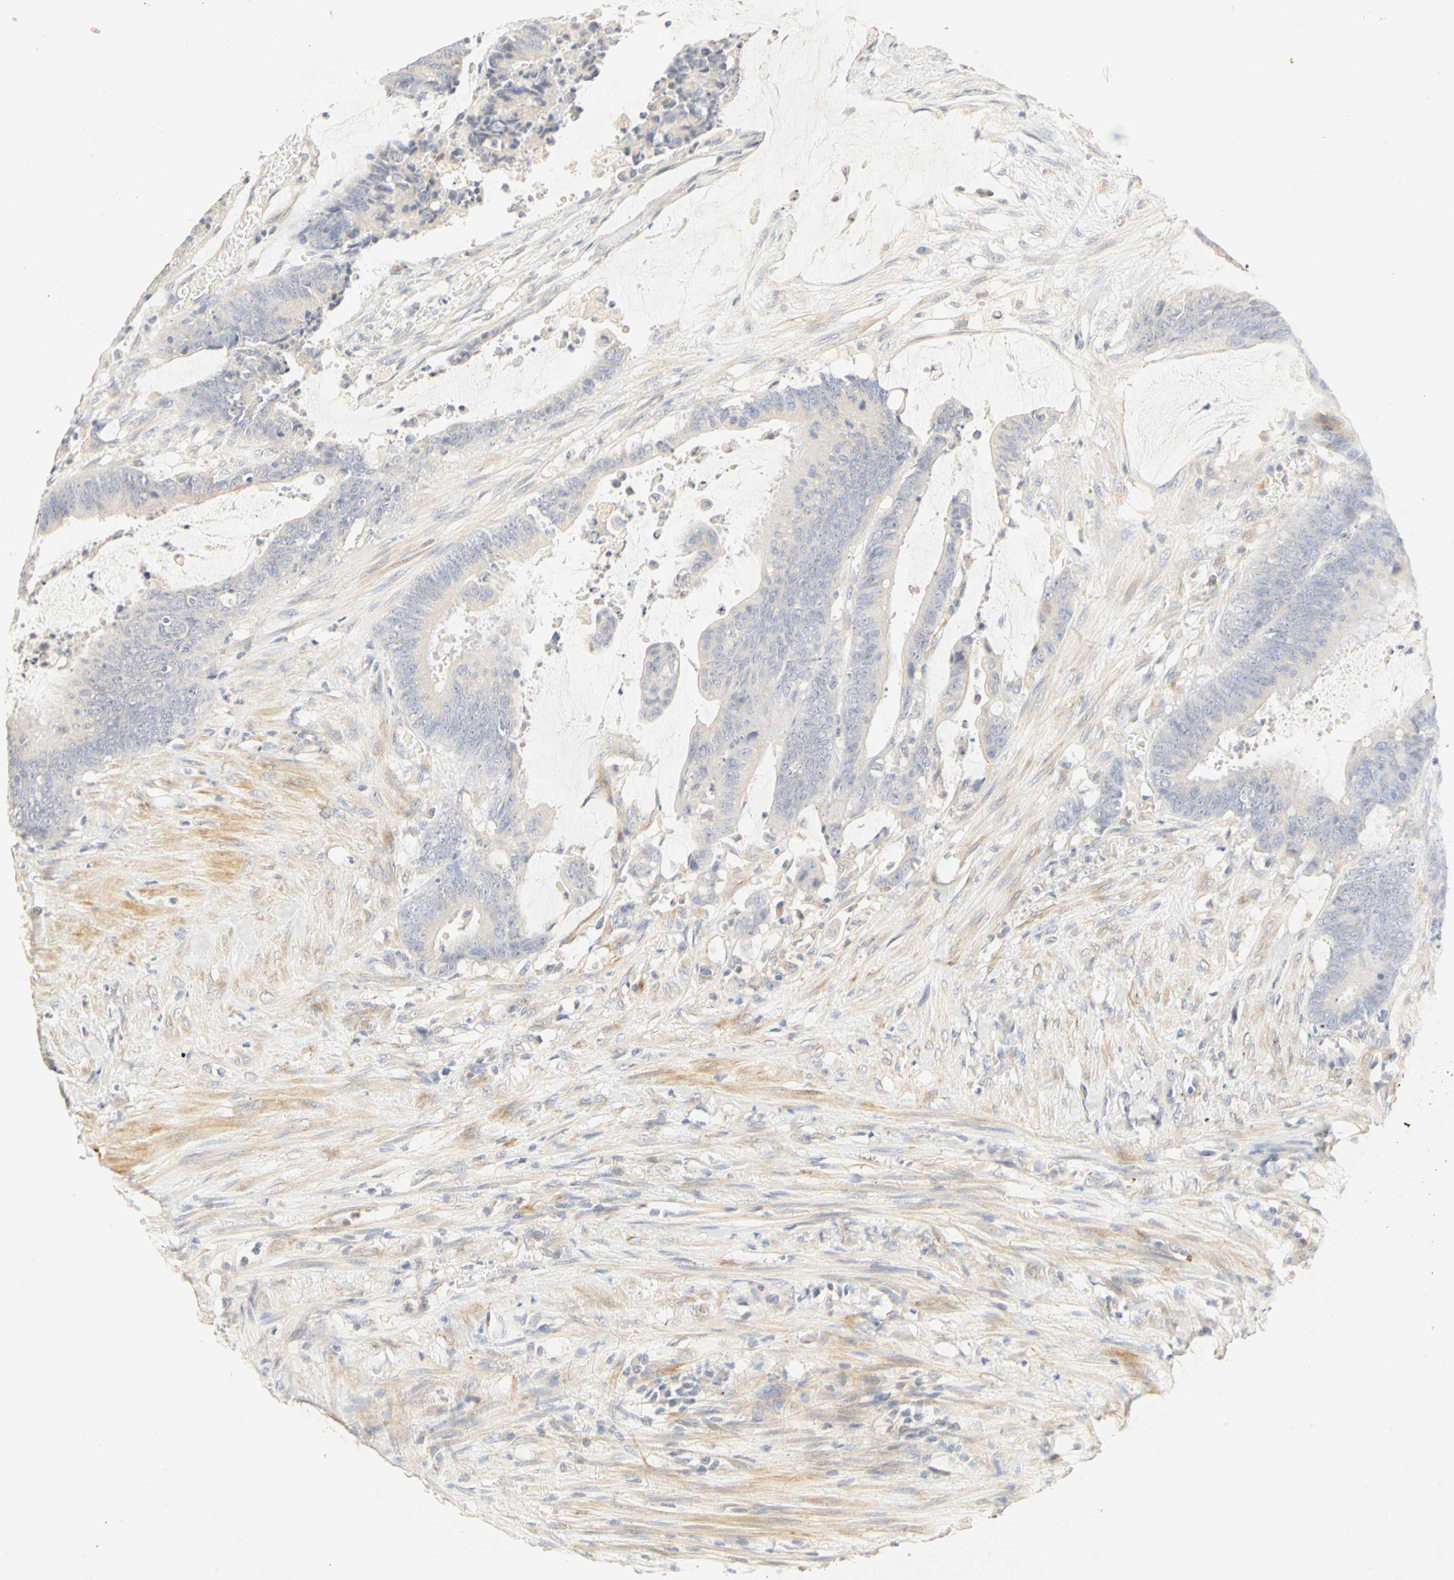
{"staining": {"intensity": "weak", "quantity": ">75%", "location": "cytoplasmic/membranous"}, "tissue": "colorectal cancer", "cell_type": "Tumor cells", "image_type": "cancer", "snomed": [{"axis": "morphology", "description": "Adenocarcinoma, NOS"}, {"axis": "topography", "description": "Rectum"}], "caption": "Immunohistochemical staining of adenocarcinoma (colorectal) demonstrates weak cytoplasmic/membranous protein positivity in approximately >75% of tumor cells.", "gene": "GNRH2", "patient": {"sex": "female", "age": 66}}